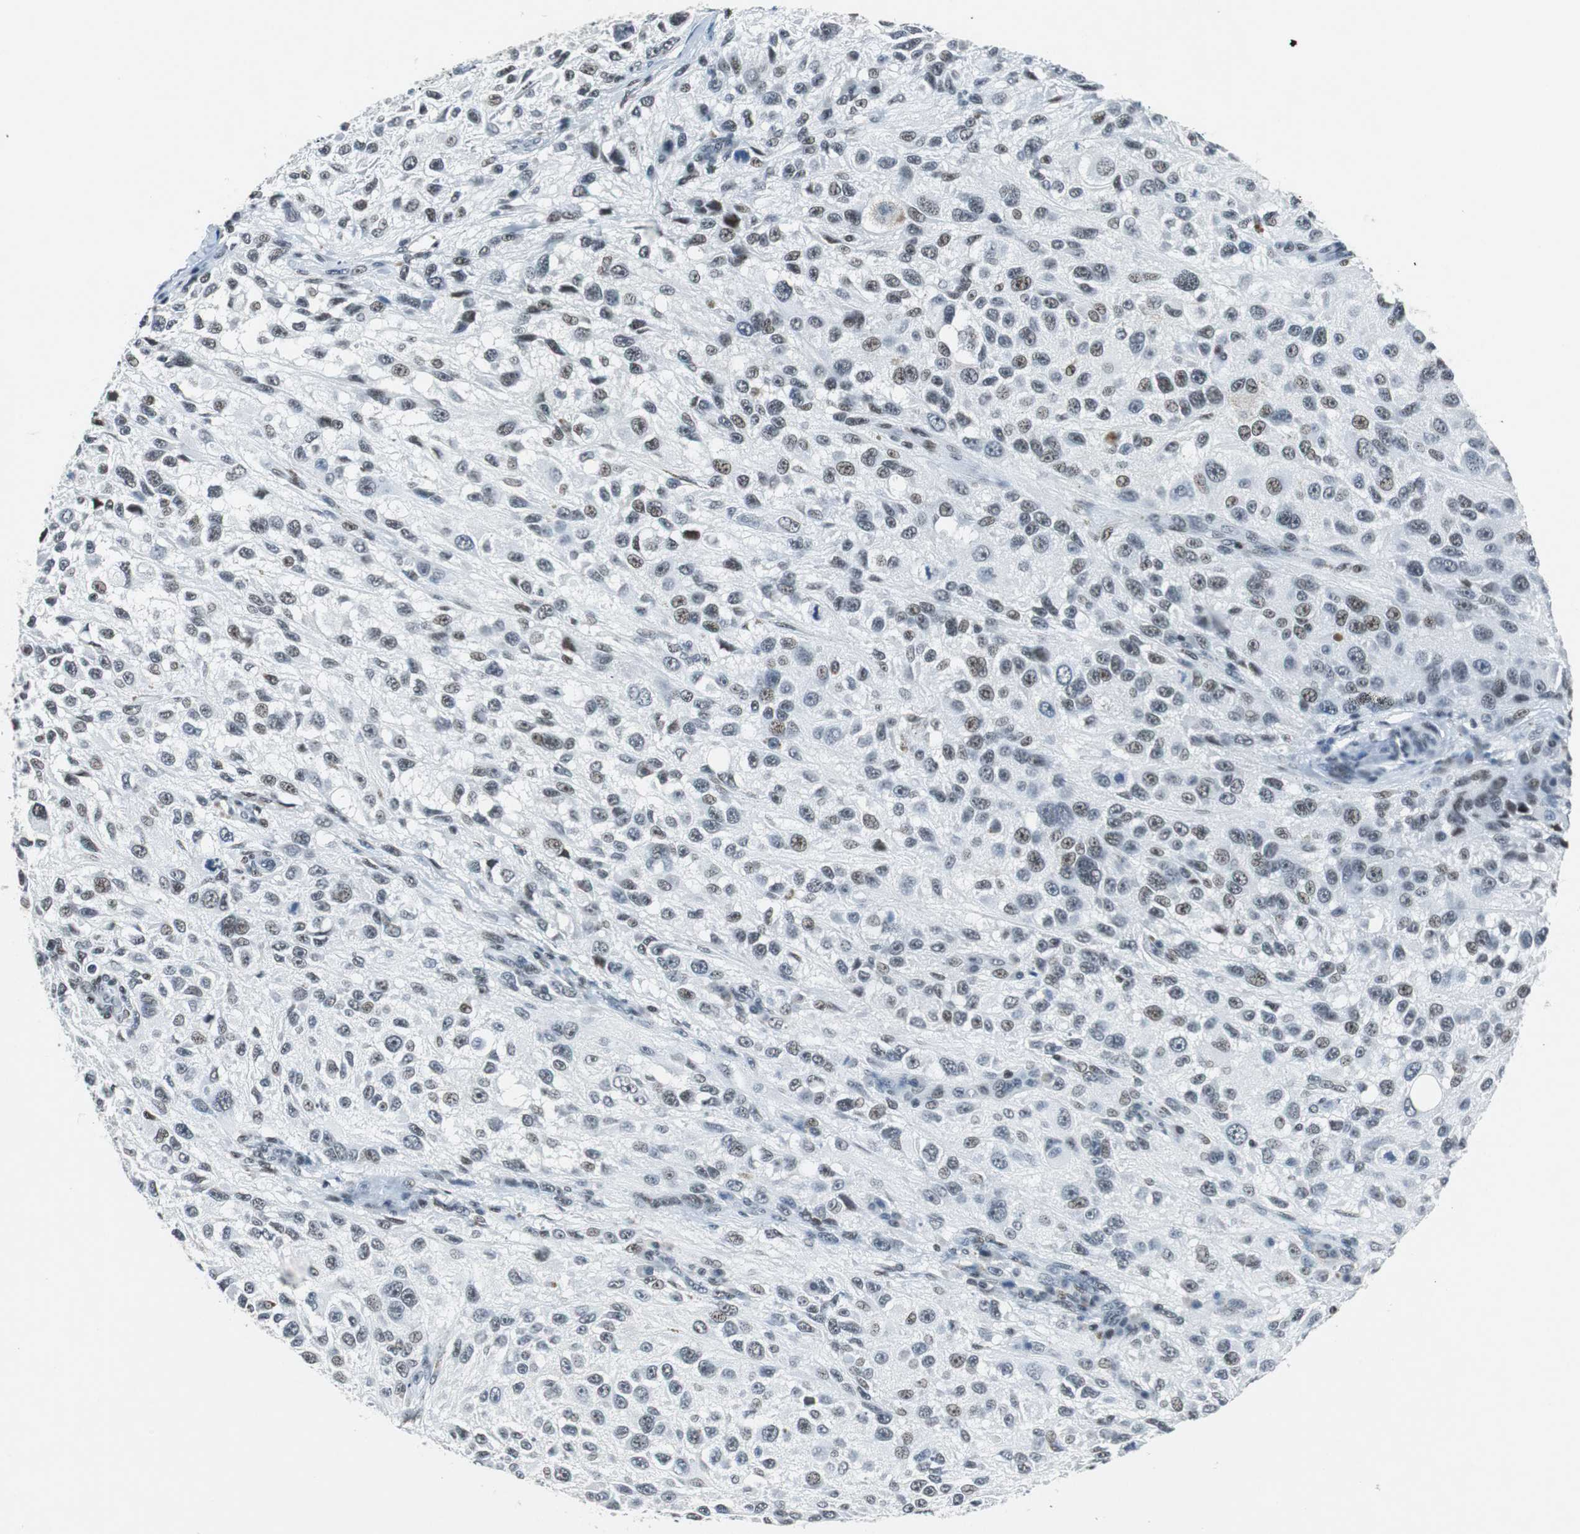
{"staining": {"intensity": "weak", "quantity": "<25%", "location": "nuclear"}, "tissue": "melanoma", "cell_type": "Tumor cells", "image_type": "cancer", "snomed": [{"axis": "morphology", "description": "Necrosis, NOS"}, {"axis": "morphology", "description": "Malignant melanoma, NOS"}, {"axis": "topography", "description": "Skin"}], "caption": "The IHC histopathology image has no significant staining in tumor cells of malignant melanoma tissue.", "gene": "HDAC3", "patient": {"sex": "female", "age": 87}}